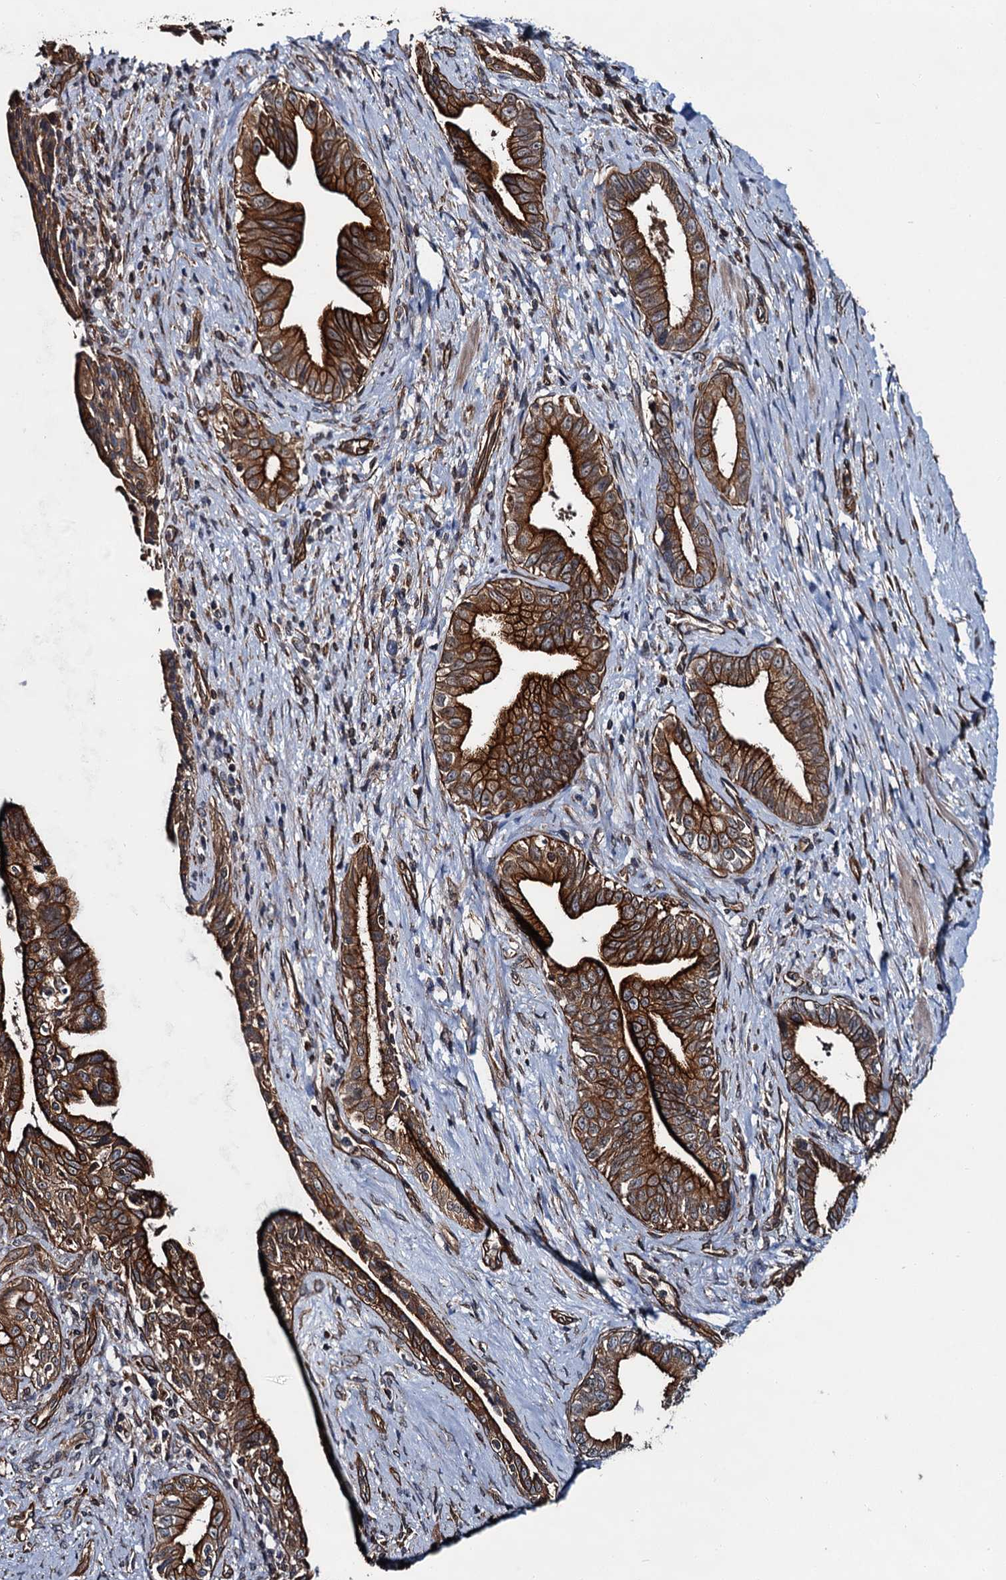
{"staining": {"intensity": "strong", "quantity": ">75%", "location": "cytoplasmic/membranous"}, "tissue": "pancreatic cancer", "cell_type": "Tumor cells", "image_type": "cancer", "snomed": [{"axis": "morphology", "description": "Adenocarcinoma, NOS"}, {"axis": "topography", "description": "Pancreas"}], "caption": "Strong cytoplasmic/membranous protein positivity is present in about >75% of tumor cells in pancreatic cancer. (IHC, brightfield microscopy, high magnification).", "gene": "ZFYVE19", "patient": {"sex": "female", "age": 55}}